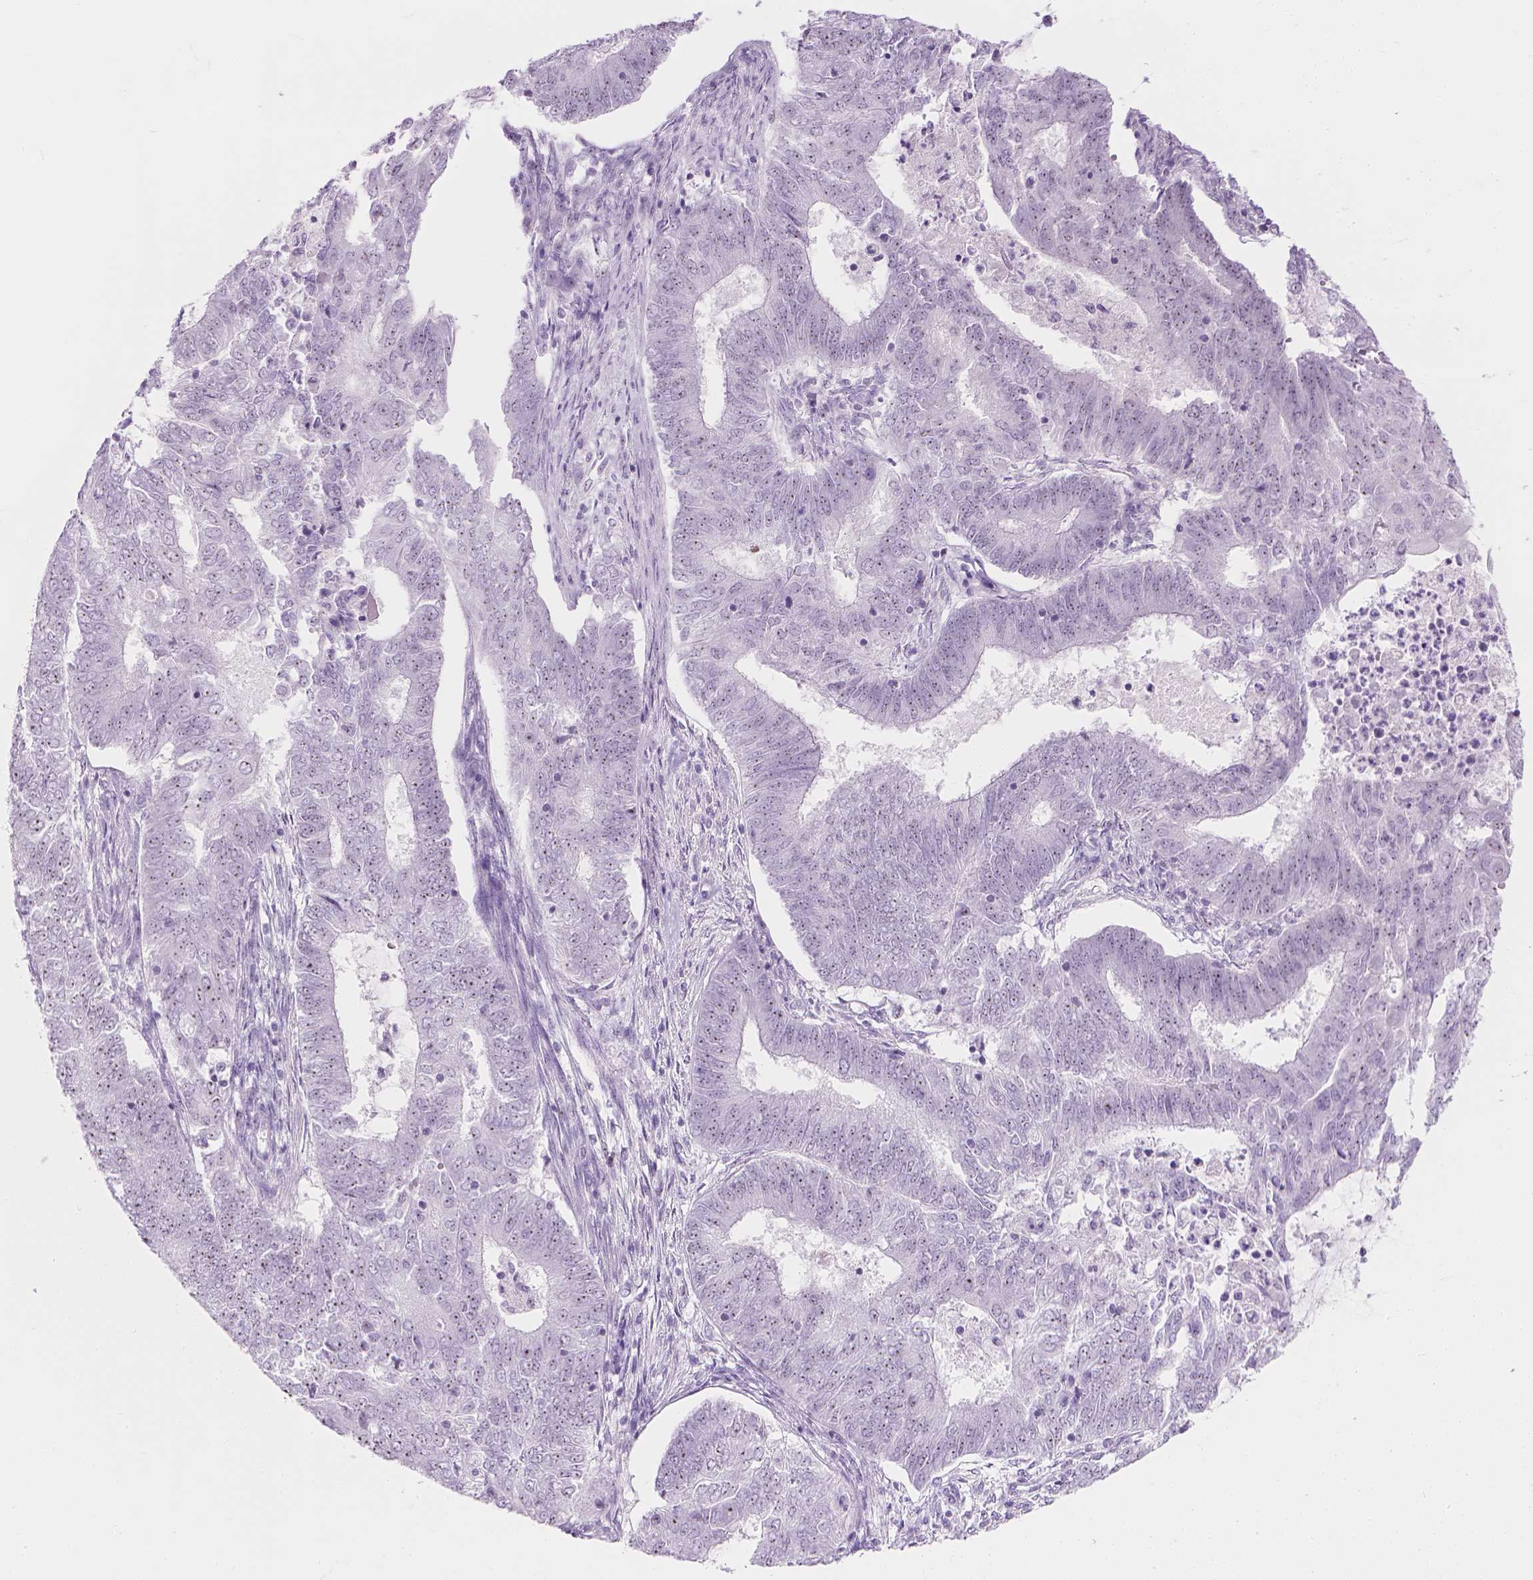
{"staining": {"intensity": "weak", "quantity": "<25%", "location": "nuclear"}, "tissue": "endometrial cancer", "cell_type": "Tumor cells", "image_type": "cancer", "snomed": [{"axis": "morphology", "description": "Adenocarcinoma, NOS"}, {"axis": "topography", "description": "Endometrium"}], "caption": "An IHC photomicrograph of endometrial cancer (adenocarcinoma) is shown. There is no staining in tumor cells of endometrial cancer (adenocarcinoma). Nuclei are stained in blue.", "gene": "NOL7", "patient": {"sex": "female", "age": 62}}